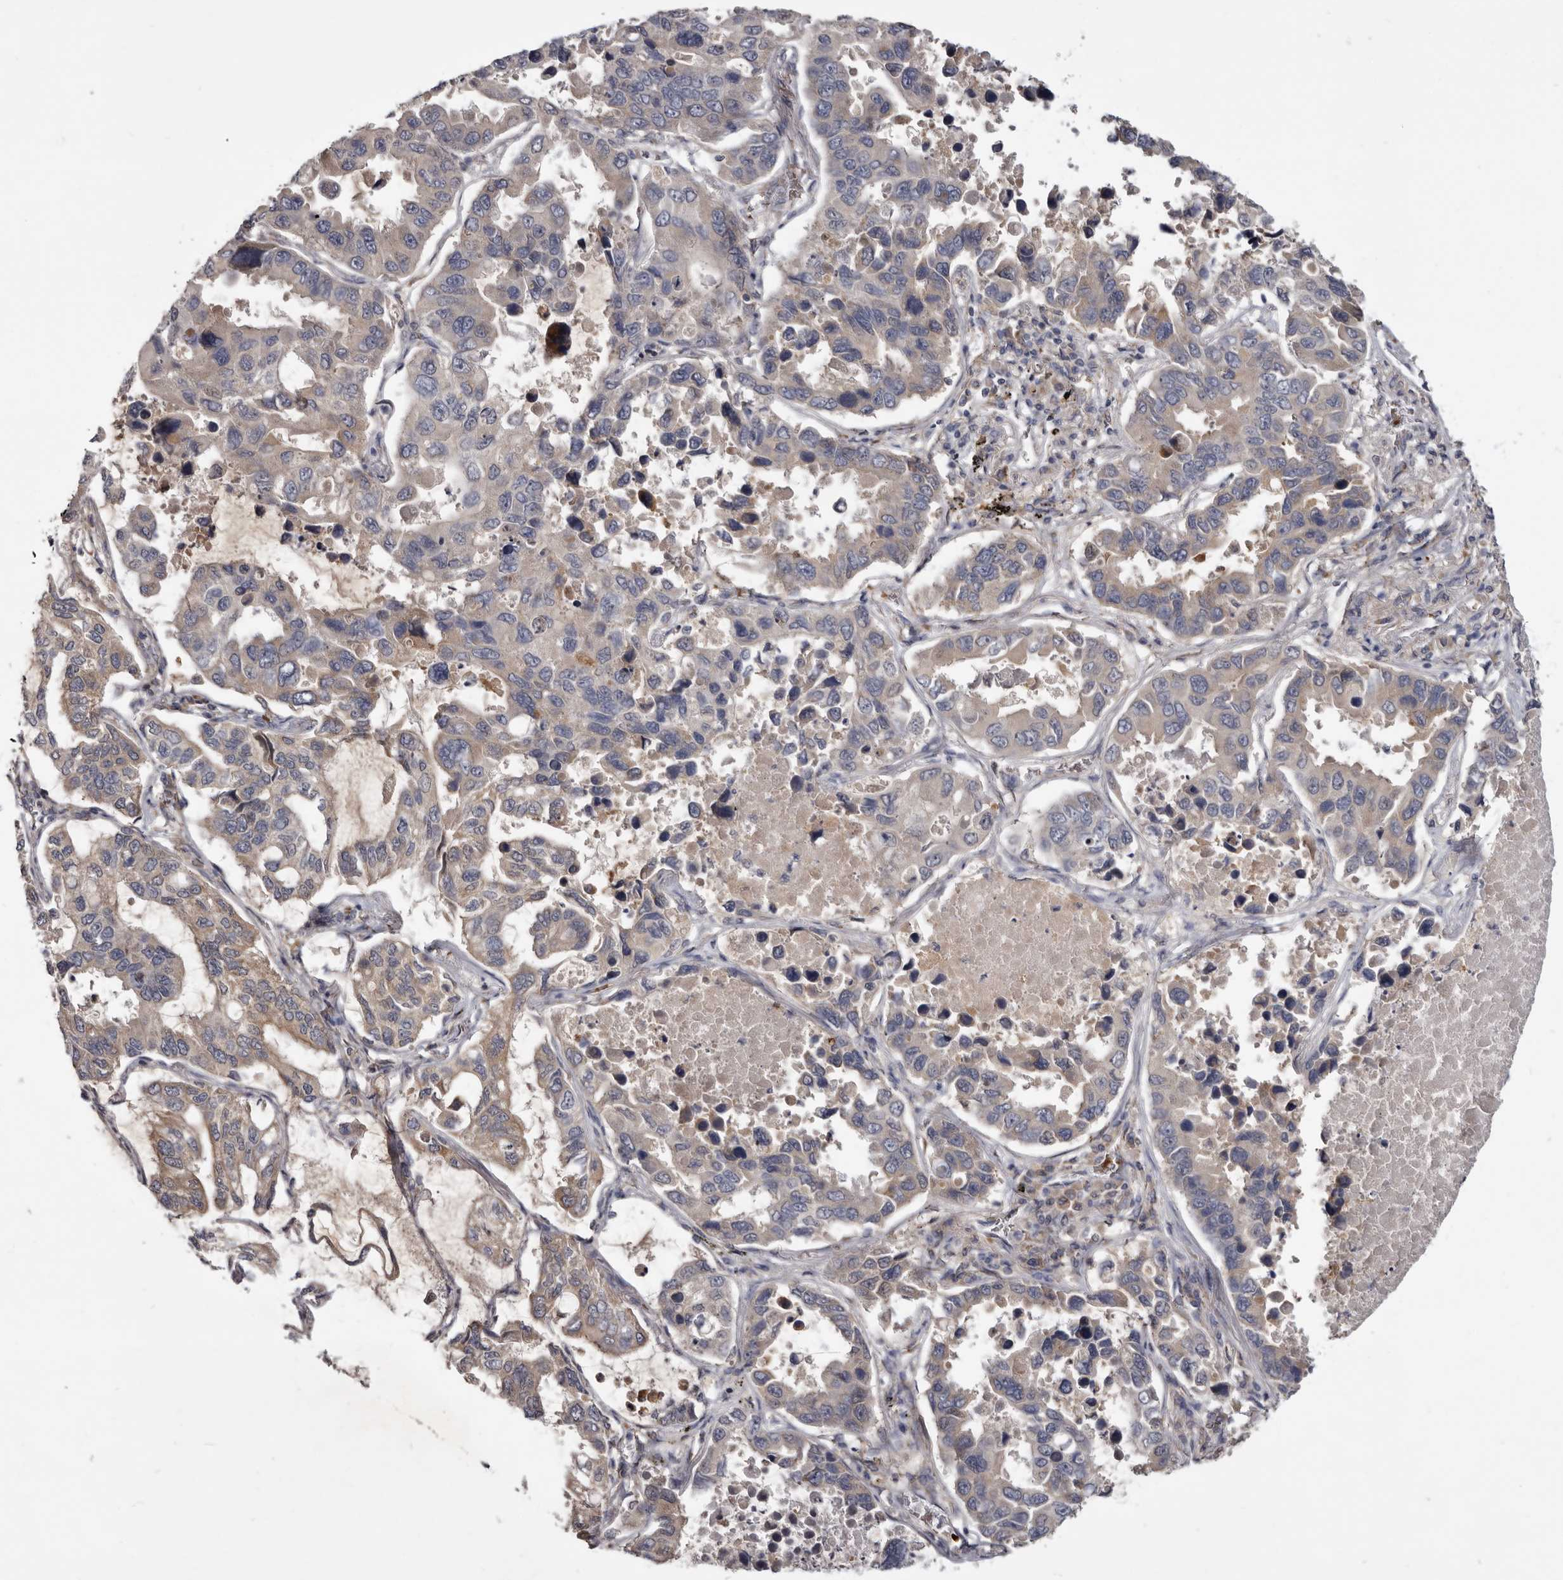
{"staining": {"intensity": "moderate", "quantity": "25%-75%", "location": "cytoplasmic/membranous"}, "tissue": "lung cancer", "cell_type": "Tumor cells", "image_type": "cancer", "snomed": [{"axis": "morphology", "description": "Adenocarcinoma, NOS"}, {"axis": "topography", "description": "Lung"}], "caption": "Lung cancer stained with DAB (3,3'-diaminobenzidine) immunohistochemistry shows medium levels of moderate cytoplasmic/membranous staining in approximately 25%-75% of tumor cells.", "gene": "NENF", "patient": {"sex": "male", "age": 64}}